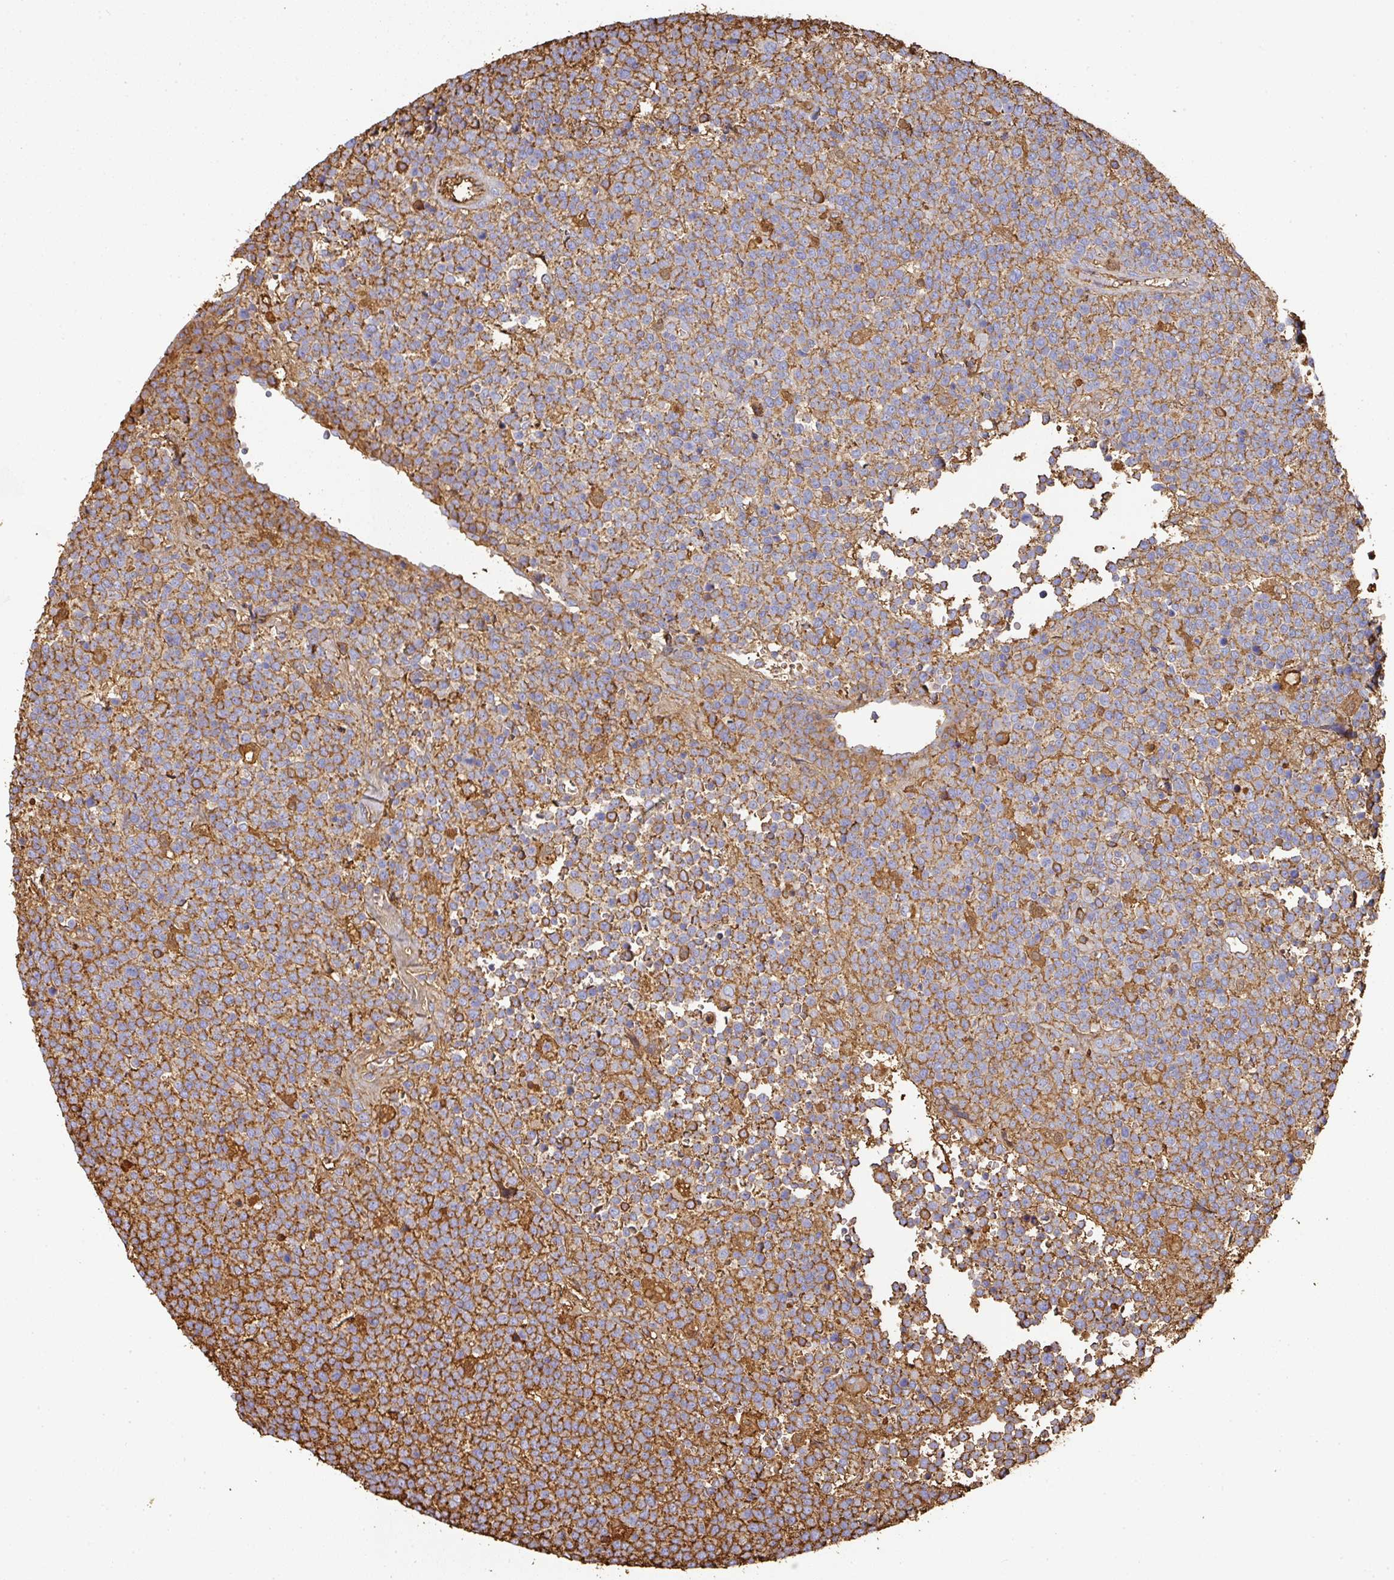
{"staining": {"intensity": "moderate", "quantity": "<25%", "location": "cytoplasmic/membranous"}, "tissue": "lymphoma", "cell_type": "Tumor cells", "image_type": "cancer", "snomed": [{"axis": "morphology", "description": "Malignant lymphoma, non-Hodgkin's type, High grade"}, {"axis": "topography", "description": "Lymph node"}], "caption": "Protein staining exhibits moderate cytoplasmic/membranous positivity in approximately <25% of tumor cells in high-grade malignant lymphoma, non-Hodgkin's type.", "gene": "ALB", "patient": {"sex": "male", "age": 61}}